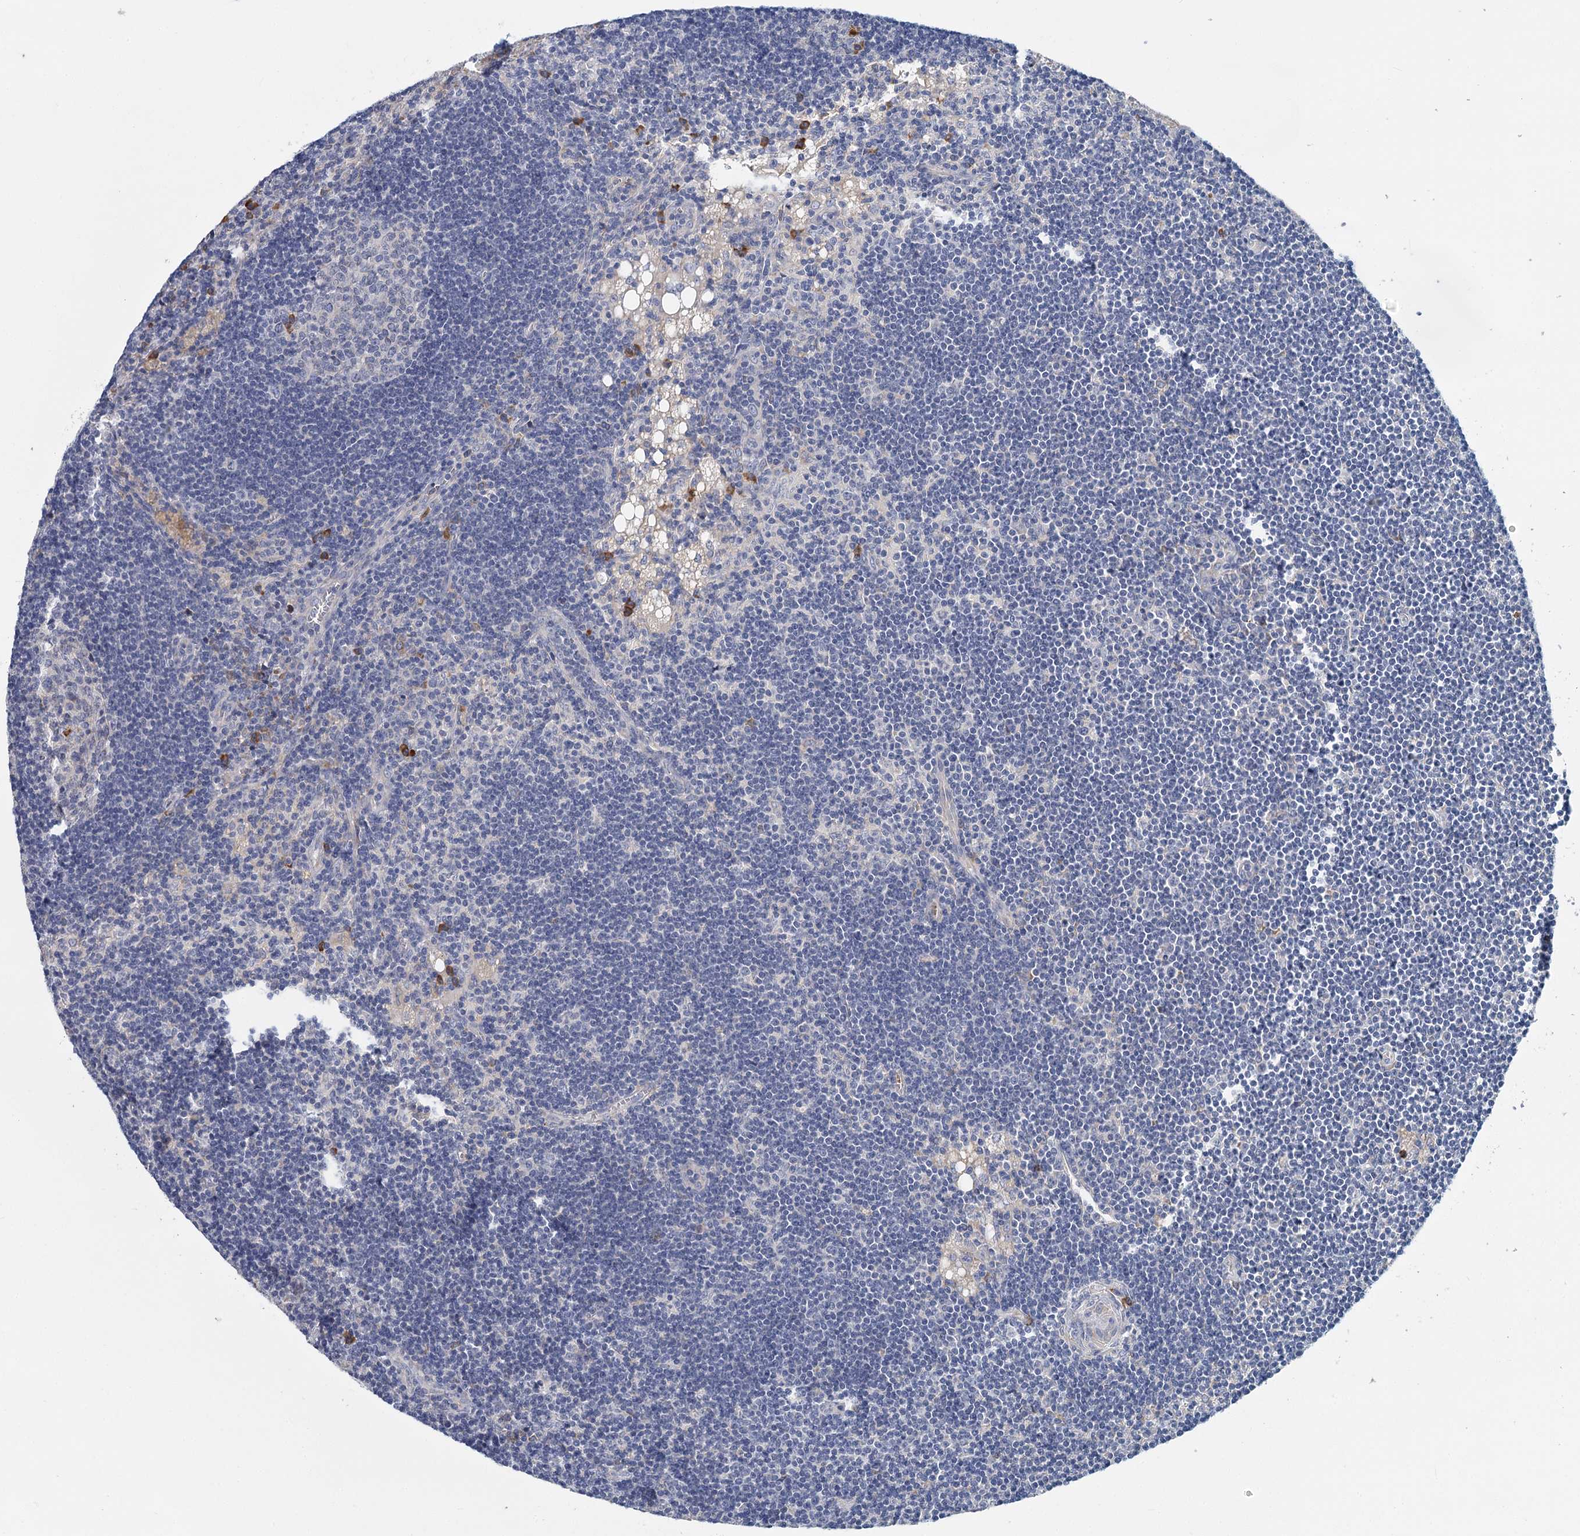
{"staining": {"intensity": "negative", "quantity": "none", "location": "none"}, "tissue": "lymph node", "cell_type": "Germinal center cells", "image_type": "normal", "snomed": [{"axis": "morphology", "description": "Normal tissue, NOS"}, {"axis": "topography", "description": "Lymph node"}], "caption": "Immunohistochemistry of benign lymph node demonstrates no staining in germinal center cells.", "gene": "ANKRD16", "patient": {"sex": "male", "age": 24}}